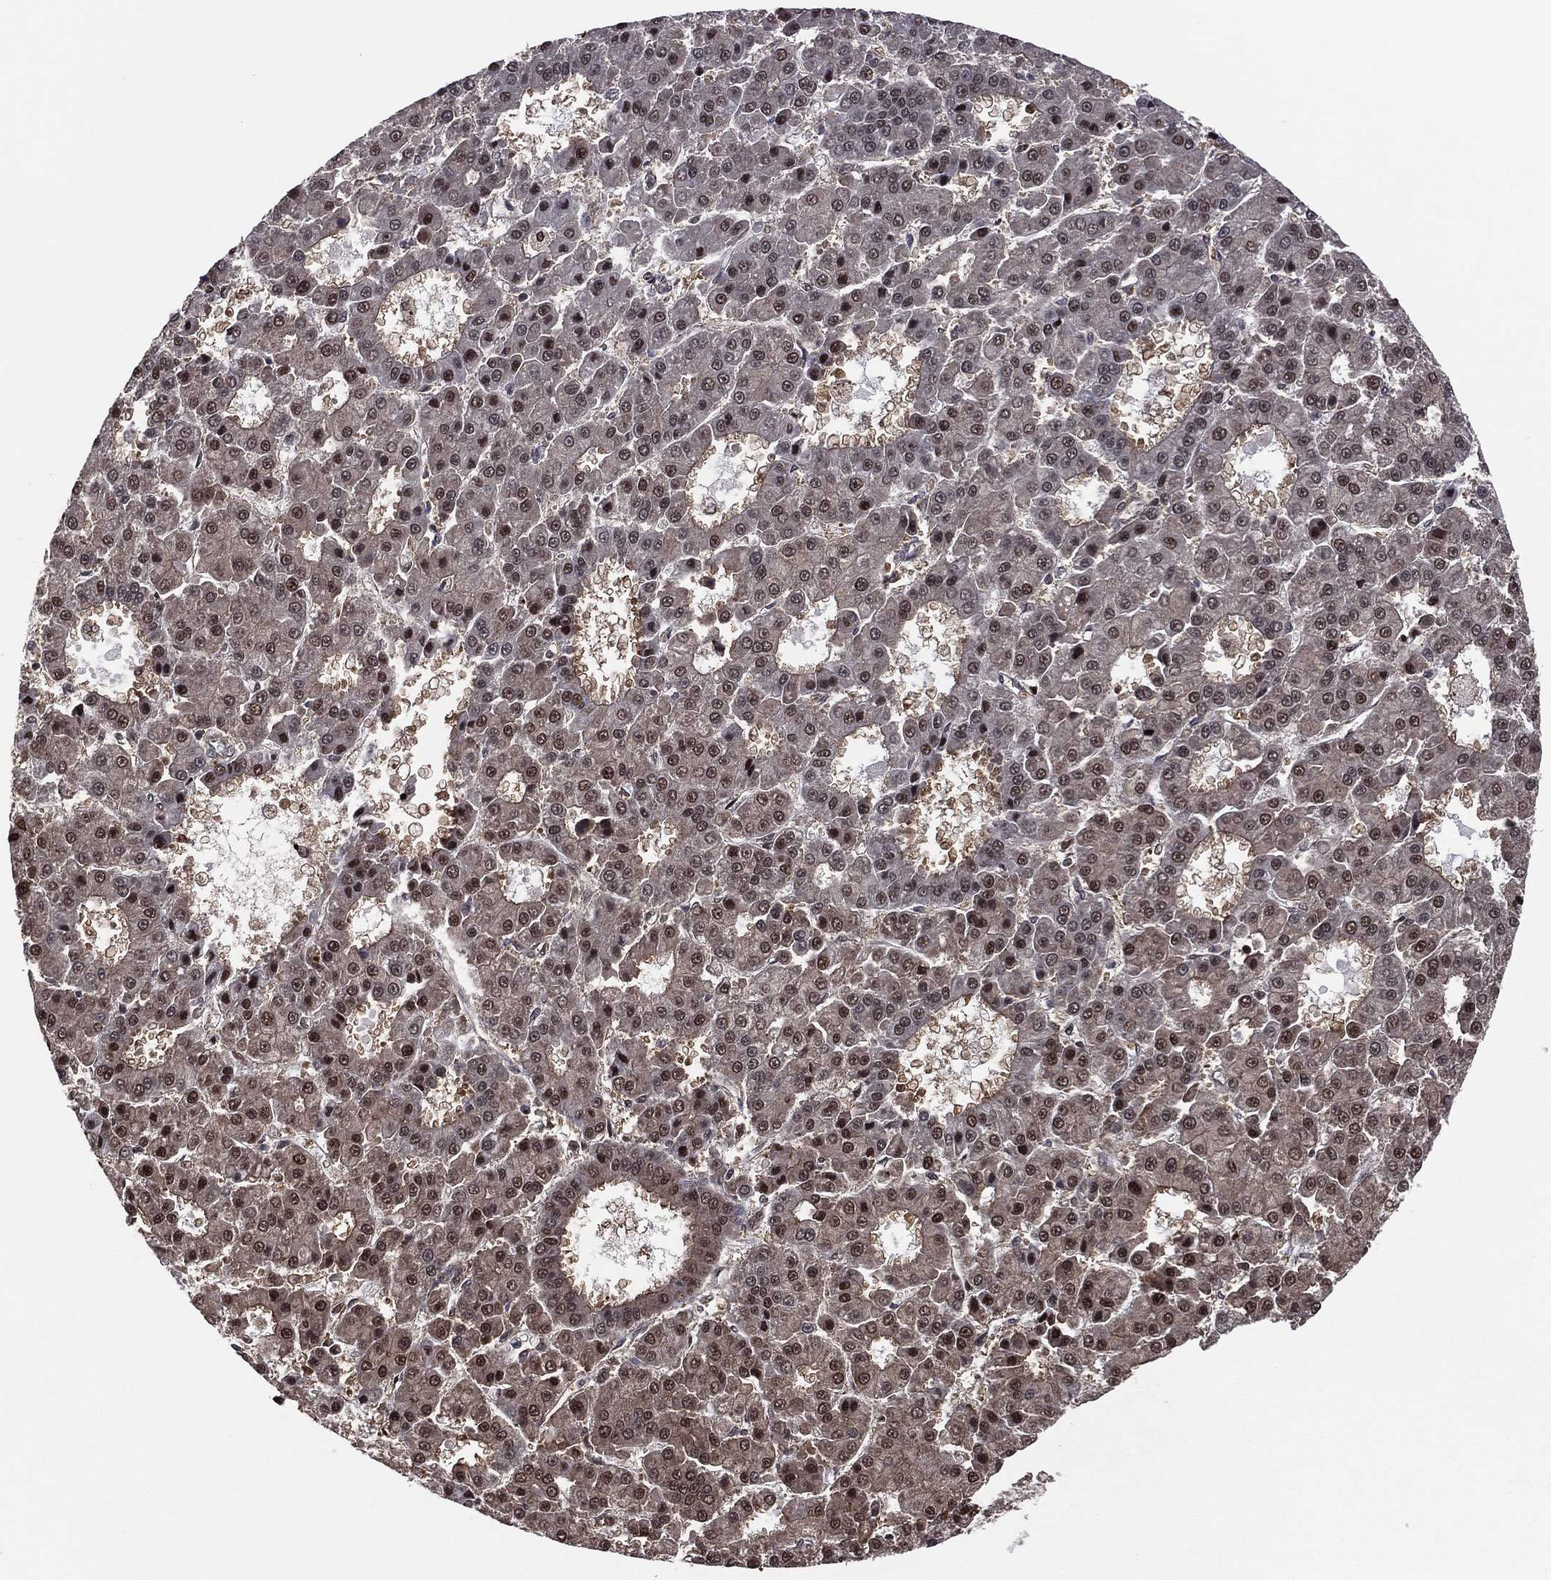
{"staining": {"intensity": "moderate", "quantity": "25%-75%", "location": "nuclear"}, "tissue": "liver cancer", "cell_type": "Tumor cells", "image_type": "cancer", "snomed": [{"axis": "morphology", "description": "Carcinoma, Hepatocellular, NOS"}, {"axis": "topography", "description": "Liver"}], "caption": "Protein expression analysis of human hepatocellular carcinoma (liver) reveals moderate nuclear positivity in about 25%-75% of tumor cells.", "gene": "ICOSLG", "patient": {"sex": "male", "age": 70}}